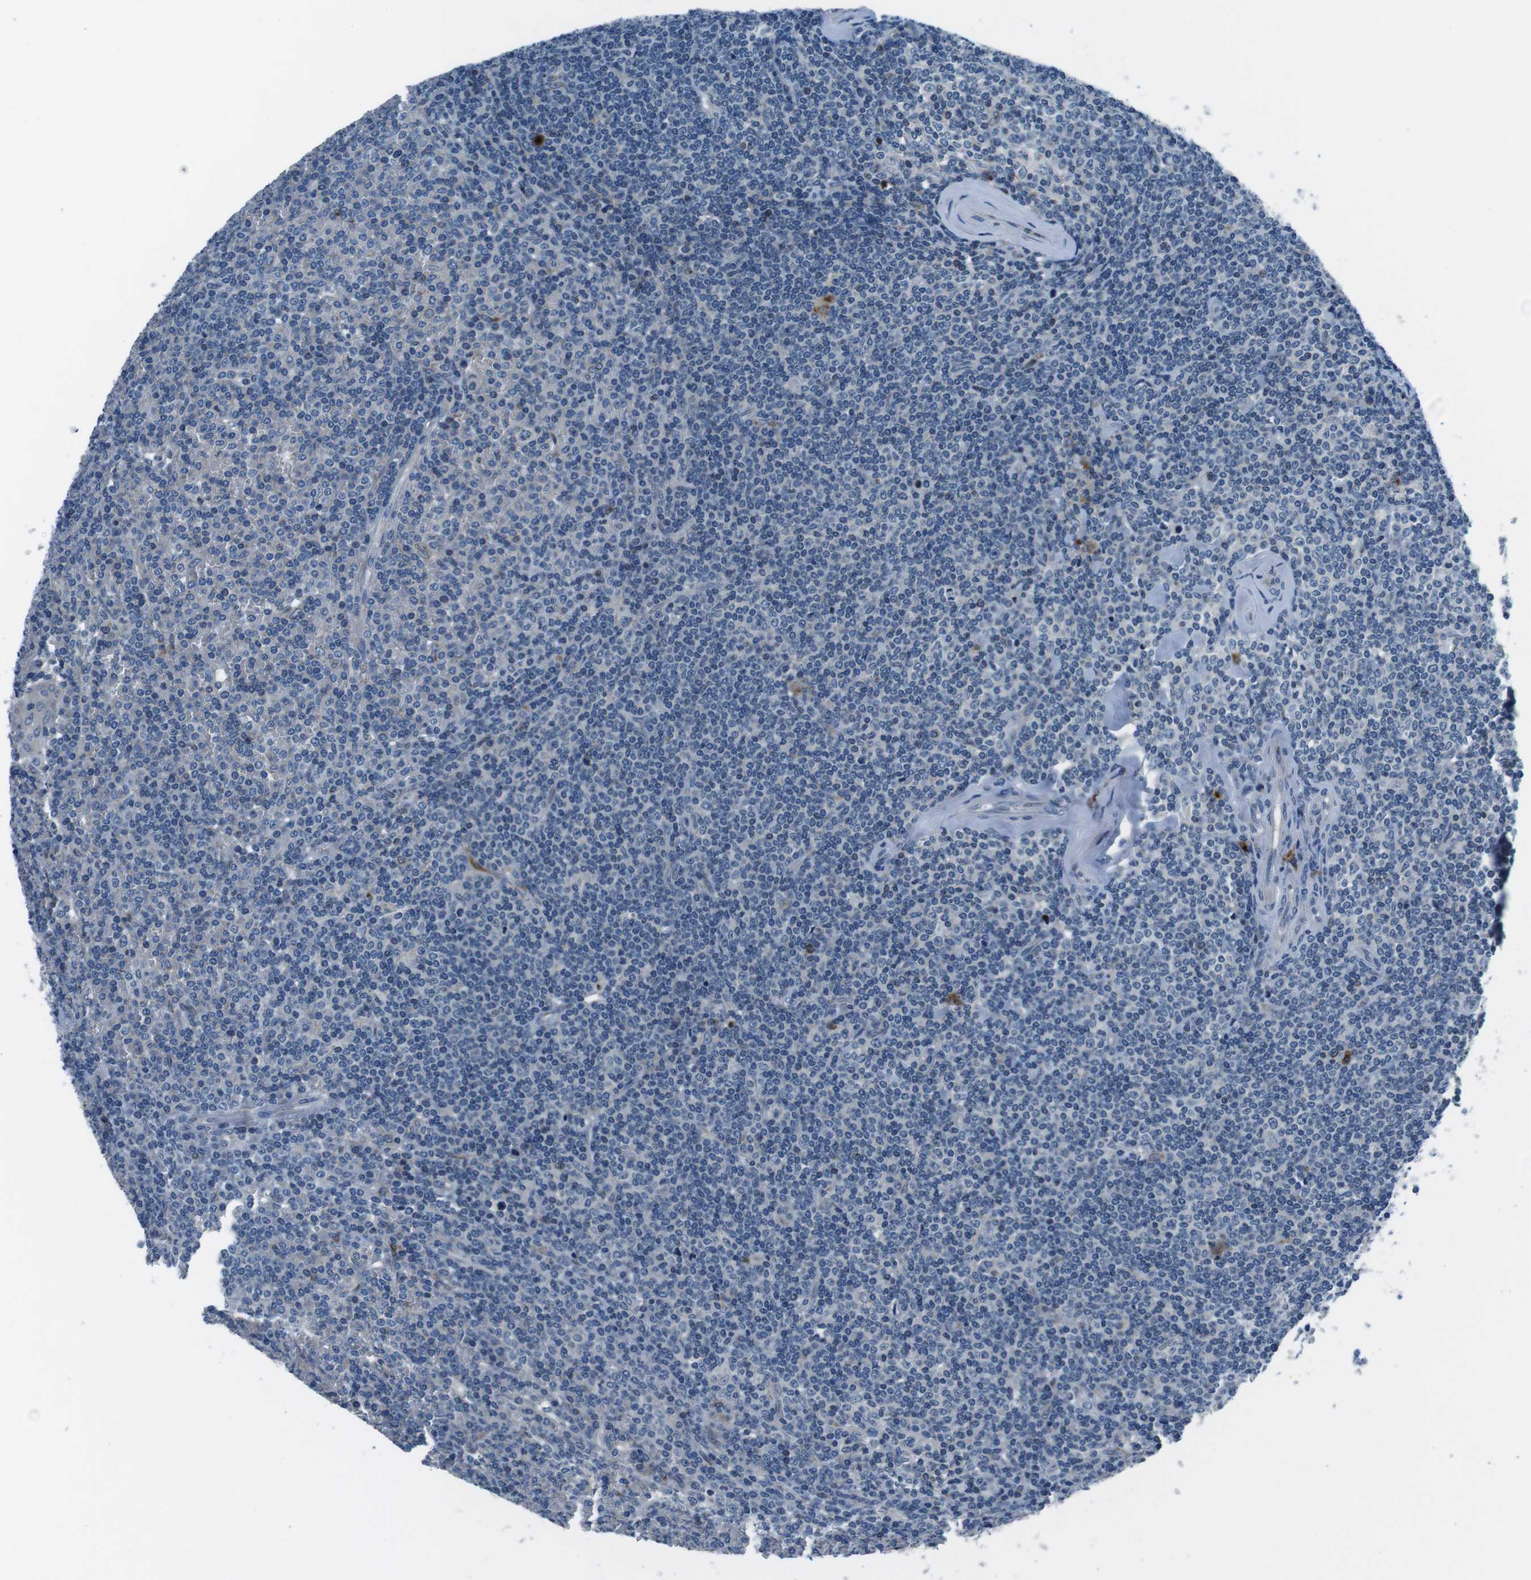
{"staining": {"intensity": "negative", "quantity": "none", "location": "none"}, "tissue": "lymphoma", "cell_type": "Tumor cells", "image_type": "cancer", "snomed": [{"axis": "morphology", "description": "Malignant lymphoma, non-Hodgkin's type, Low grade"}, {"axis": "topography", "description": "Spleen"}], "caption": "Tumor cells show no significant protein positivity in low-grade malignant lymphoma, non-Hodgkin's type.", "gene": "NUCB2", "patient": {"sex": "female", "age": 19}}